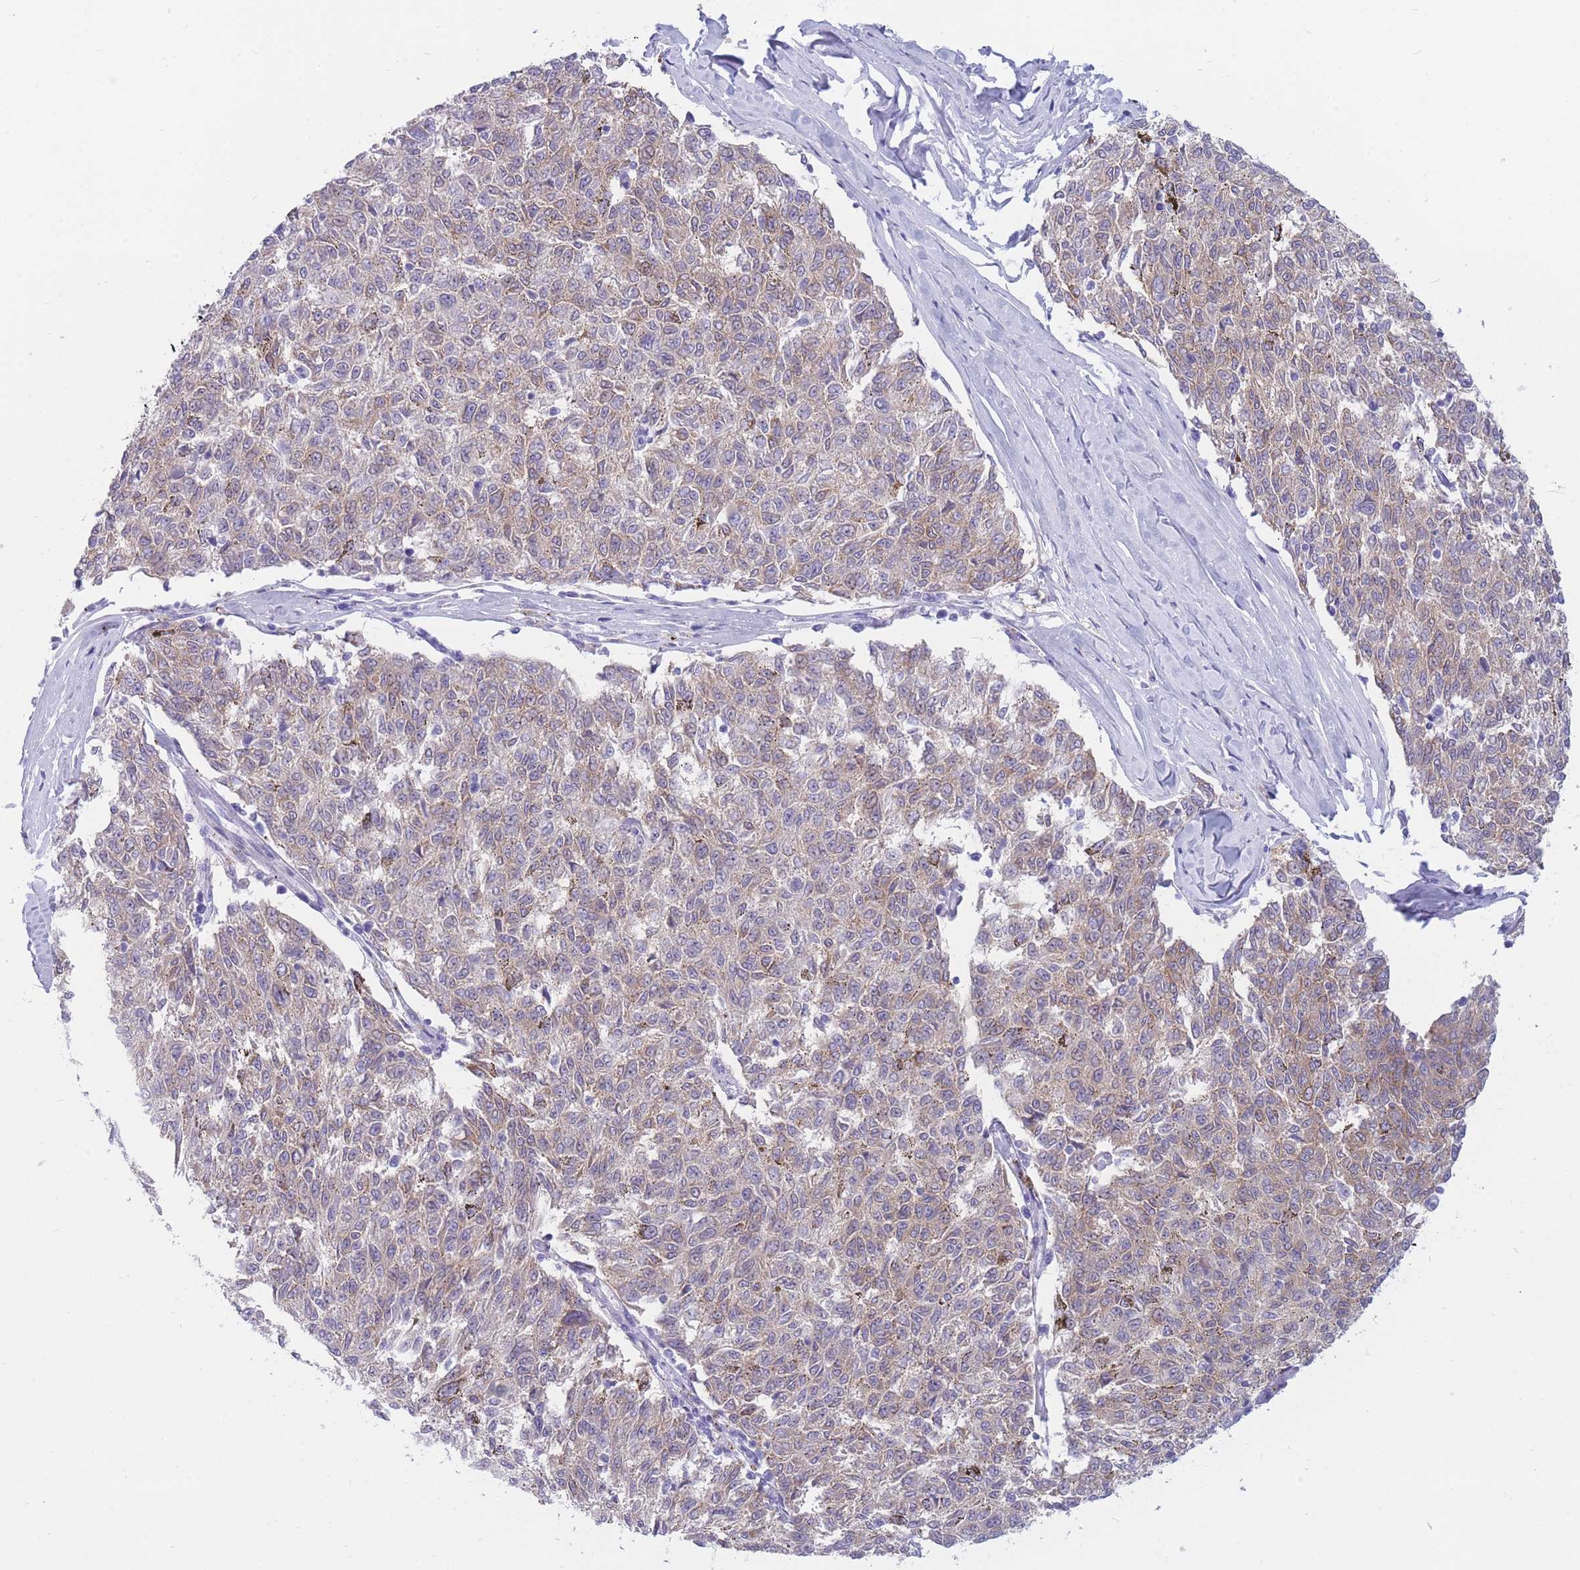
{"staining": {"intensity": "weak", "quantity": "25%-75%", "location": "cytoplasmic/membranous"}, "tissue": "melanoma", "cell_type": "Tumor cells", "image_type": "cancer", "snomed": [{"axis": "morphology", "description": "Malignant melanoma, NOS"}, {"axis": "topography", "description": "Skin"}], "caption": "Malignant melanoma tissue reveals weak cytoplasmic/membranous positivity in approximately 25%-75% of tumor cells, visualized by immunohistochemistry. (Brightfield microscopy of DAB IHC at high magnification).", "gene": "MTSS2", "patient": {"sex": "female", "age": 72}}